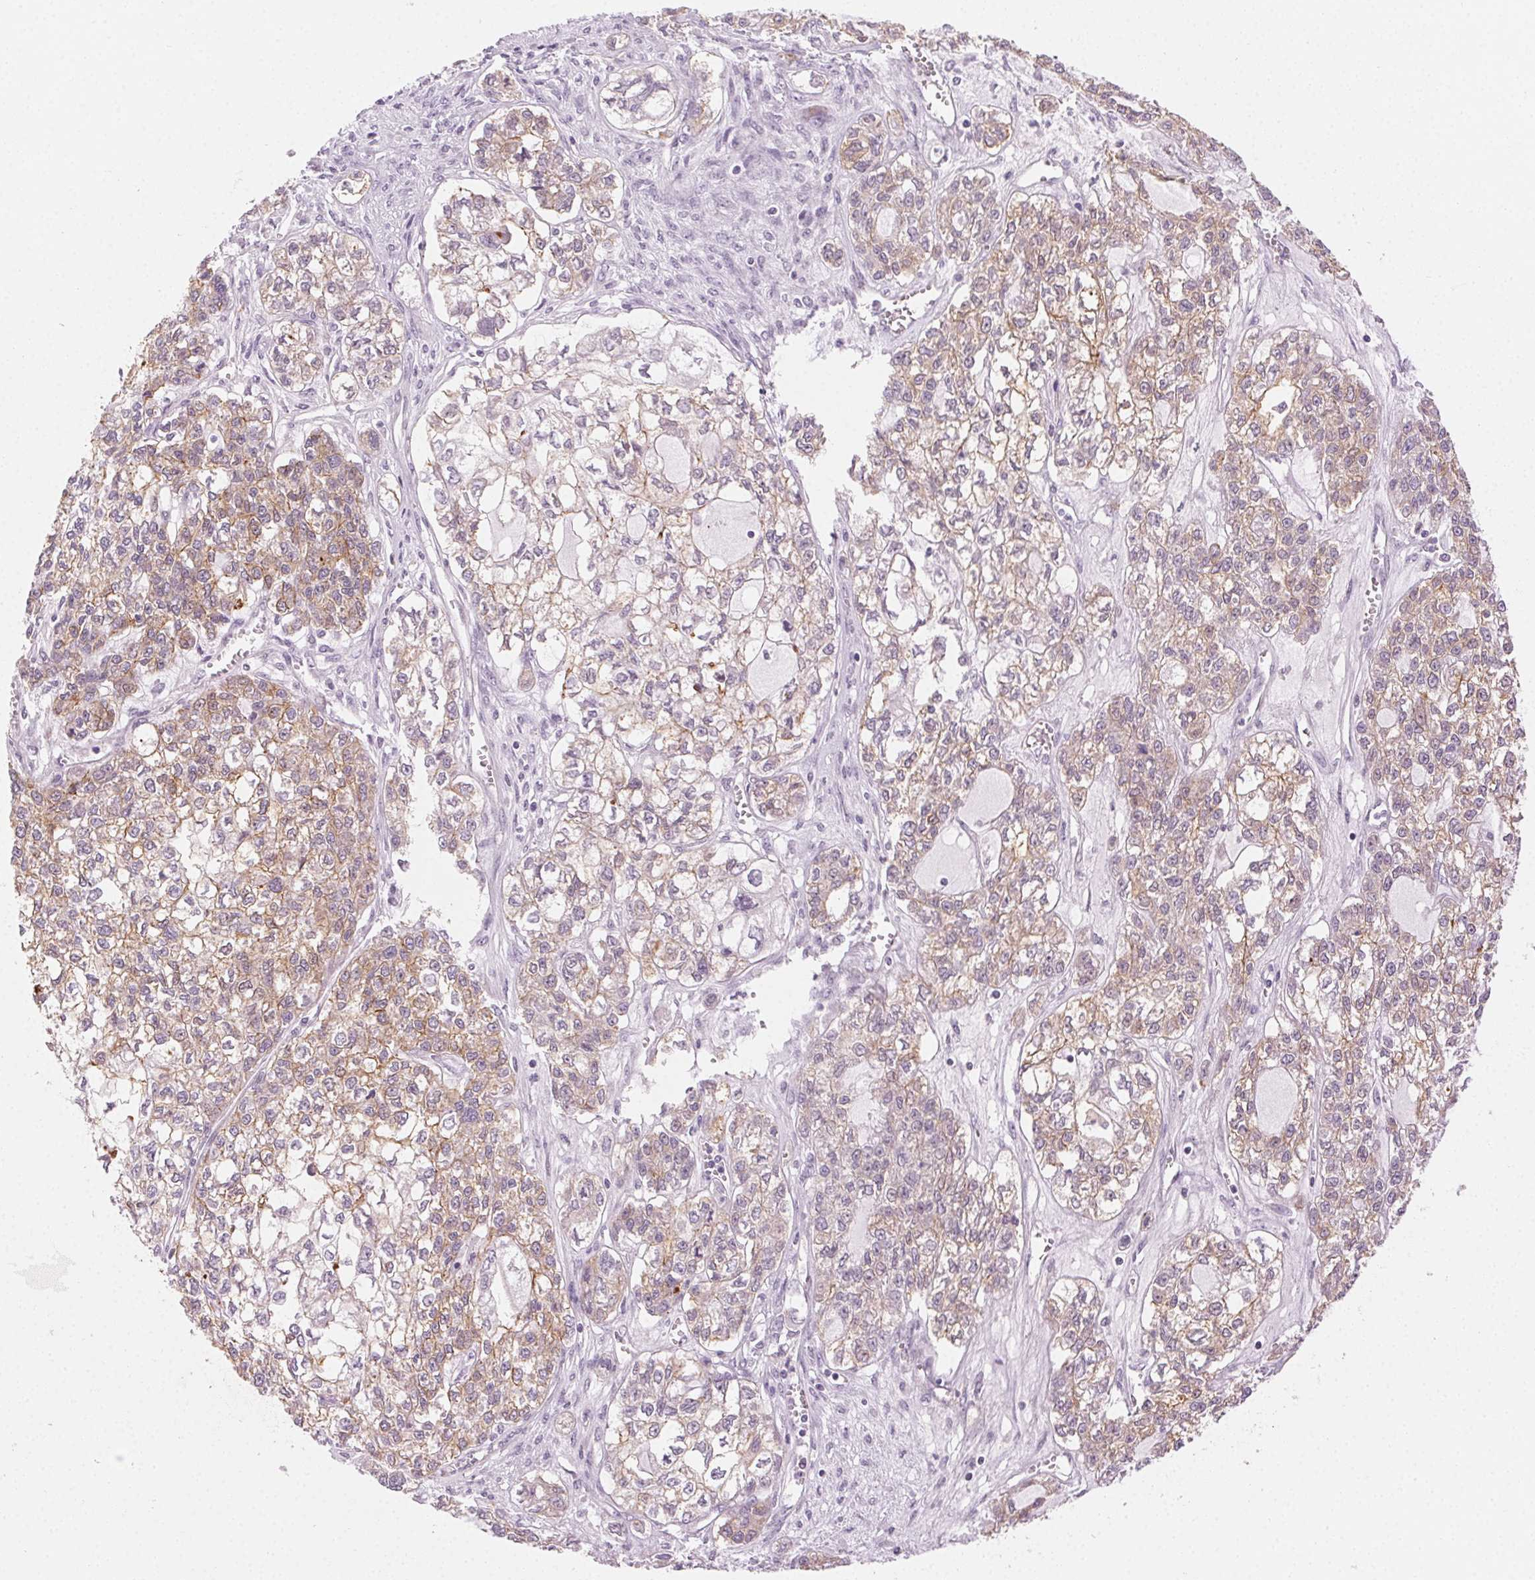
{"staining": {"intensity": "moderate", "quantity": "25%-75%", "location": "cytoplasmic/membranous"}, "tissue": "ovarian cancer", "cell_type": "Tumor cells", "image_type": "cancer", "snomed": [{"axis": "morphology", "description": "Carcinoma, endometroid"}, {"axis": "topography", "description": "Ovary"}], "caption": "IHC image of neoplastic tissue: human ovarian cancer (endometroid carcinoma) stained using immunohistochemistry displays medium levels of moderate protein expression localized specifically in the cytoplasmic/membranous of tumor cells, appearing as a cytoplasmic/membranous brown color.", "gene": "AIF1L", "patient": {"sex": "female", "age": 64}}